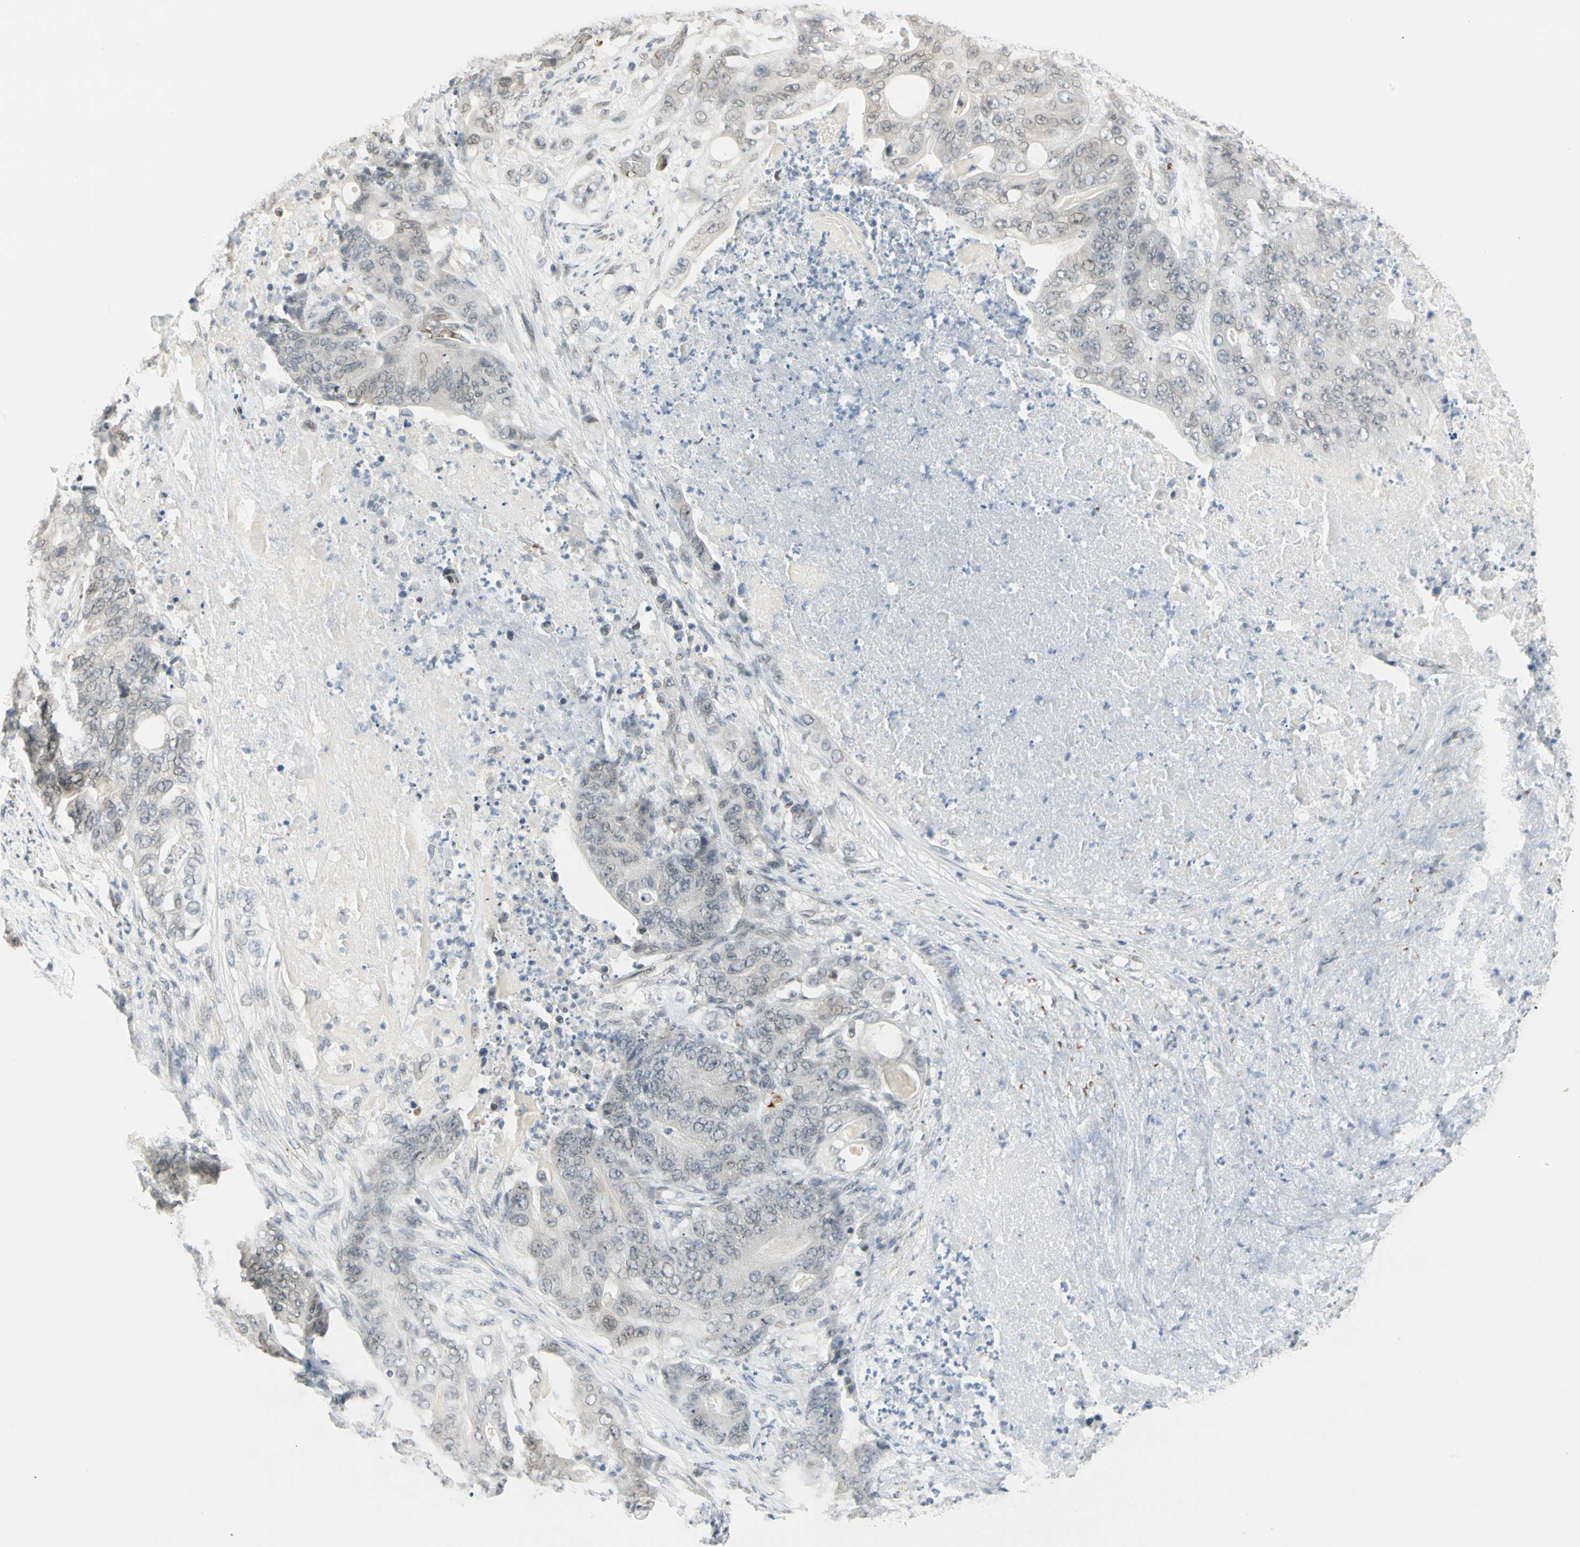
{"staining": {"intensity": "weak", "quantity": "<25%", "location": "cytoplasmic/membranous,nuclear"}, "tissue": "stomach cancer", "cell_type": "Tumor cells", "image_type": "cancer", "snomed": [{"axis": "morphology", "description": "Adenocarcinoma, NOS"}, {"axis": "topography", "description": "Stomach"}], "caption": "A micrograph of human stomach cancer is negative for staining in tumor cells.", "gene": "BCAN", "patient": {"sex": "female", "age": 73}}